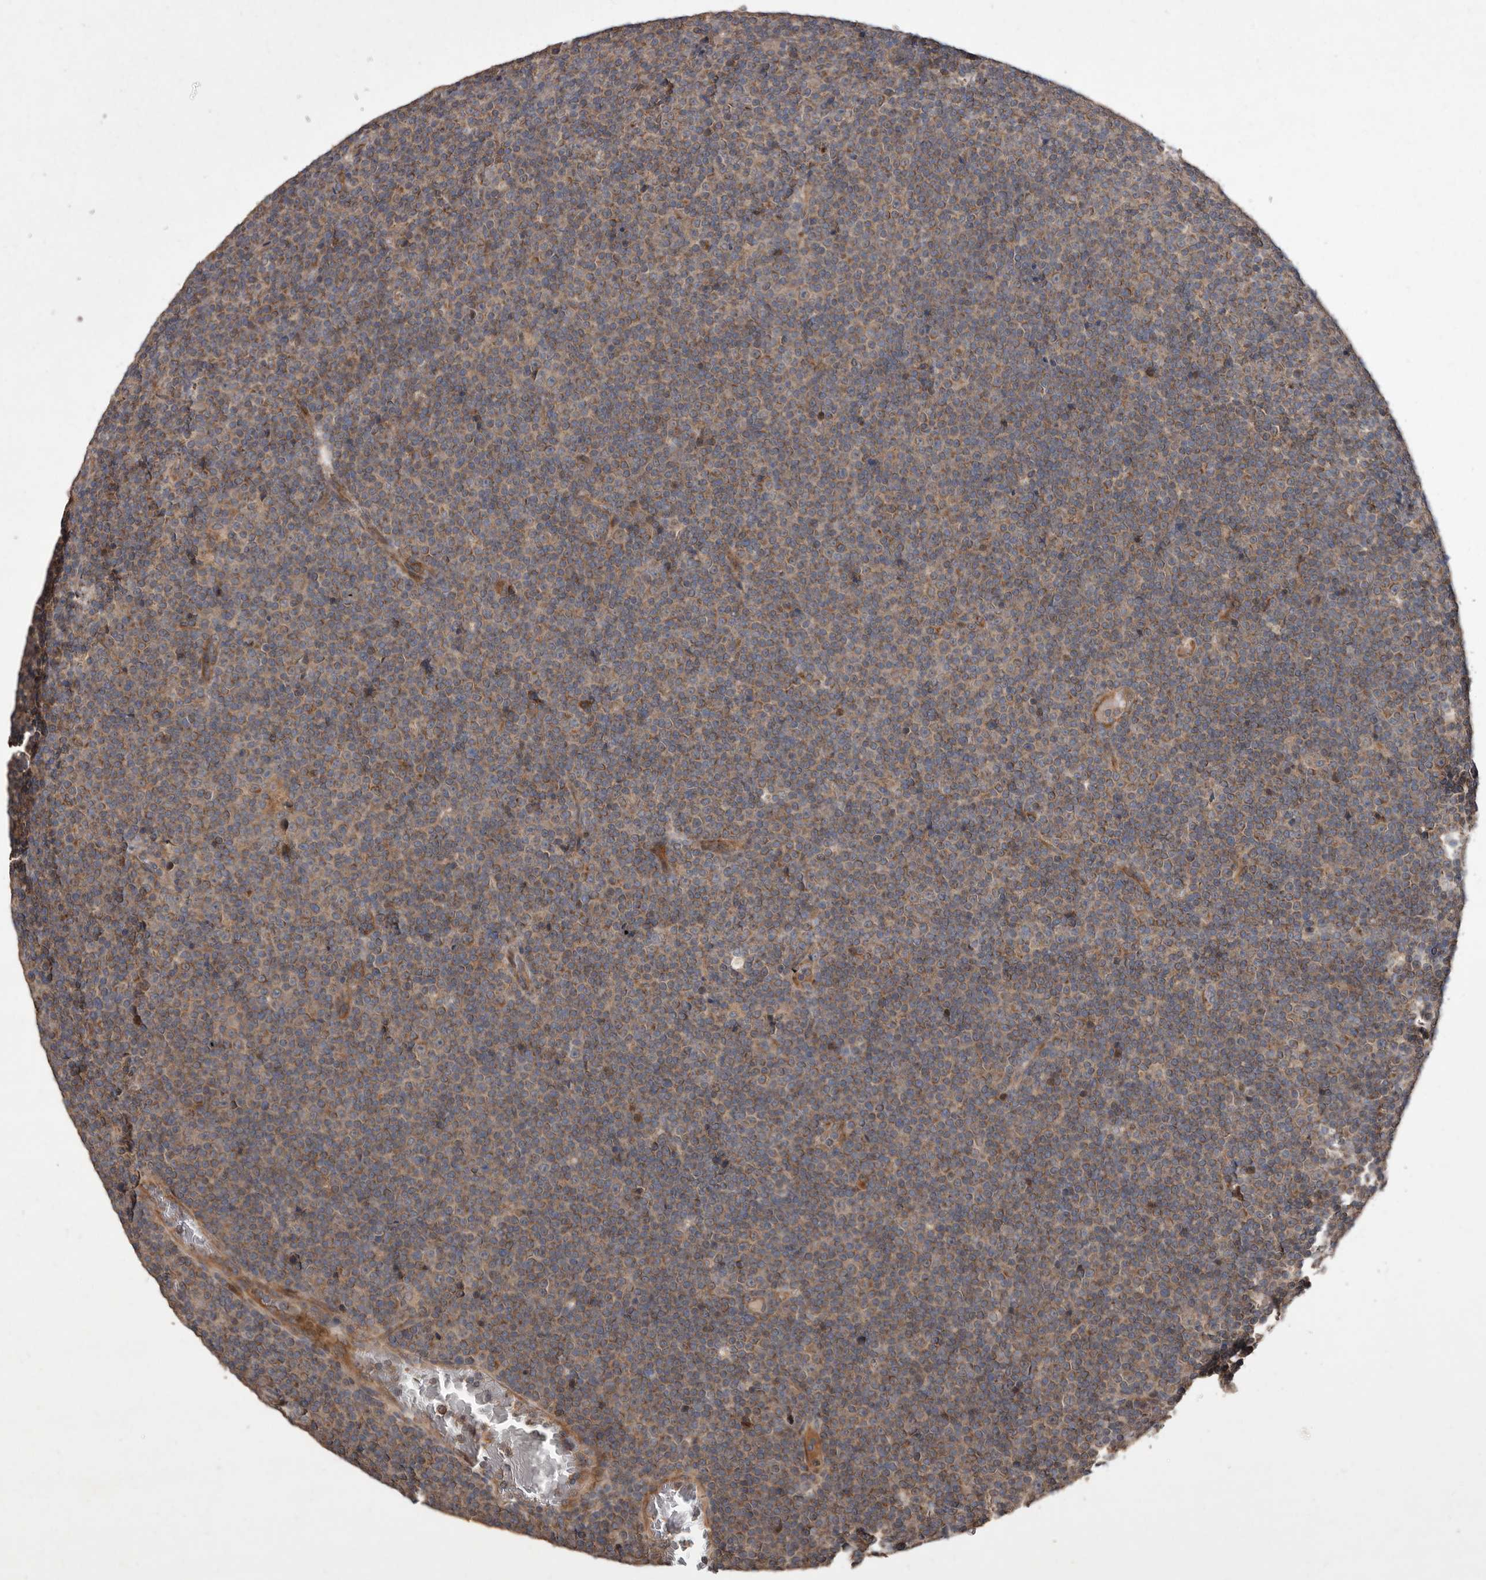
{"staining": {"intensity": "weak", "quantity": ">75%", "location": "cytoplasmic/membranous"}, "tissue": "lymphoma", "cell_type": "Tumor cells", "image_type": "cancer", "snomed": [{"axis": "morphology", "description": "Malignant lymphoma, non-Hodgkin's type, Low grade"}, {"axis": "topography", "description": "Lymph node"}], "caption": "Lymphoma tissue displays weak cytoplasmic/membranous expression in about >75% of tumor cells", "gene": "FLAD1", "patient": {"sex": "female", "age": 67}}